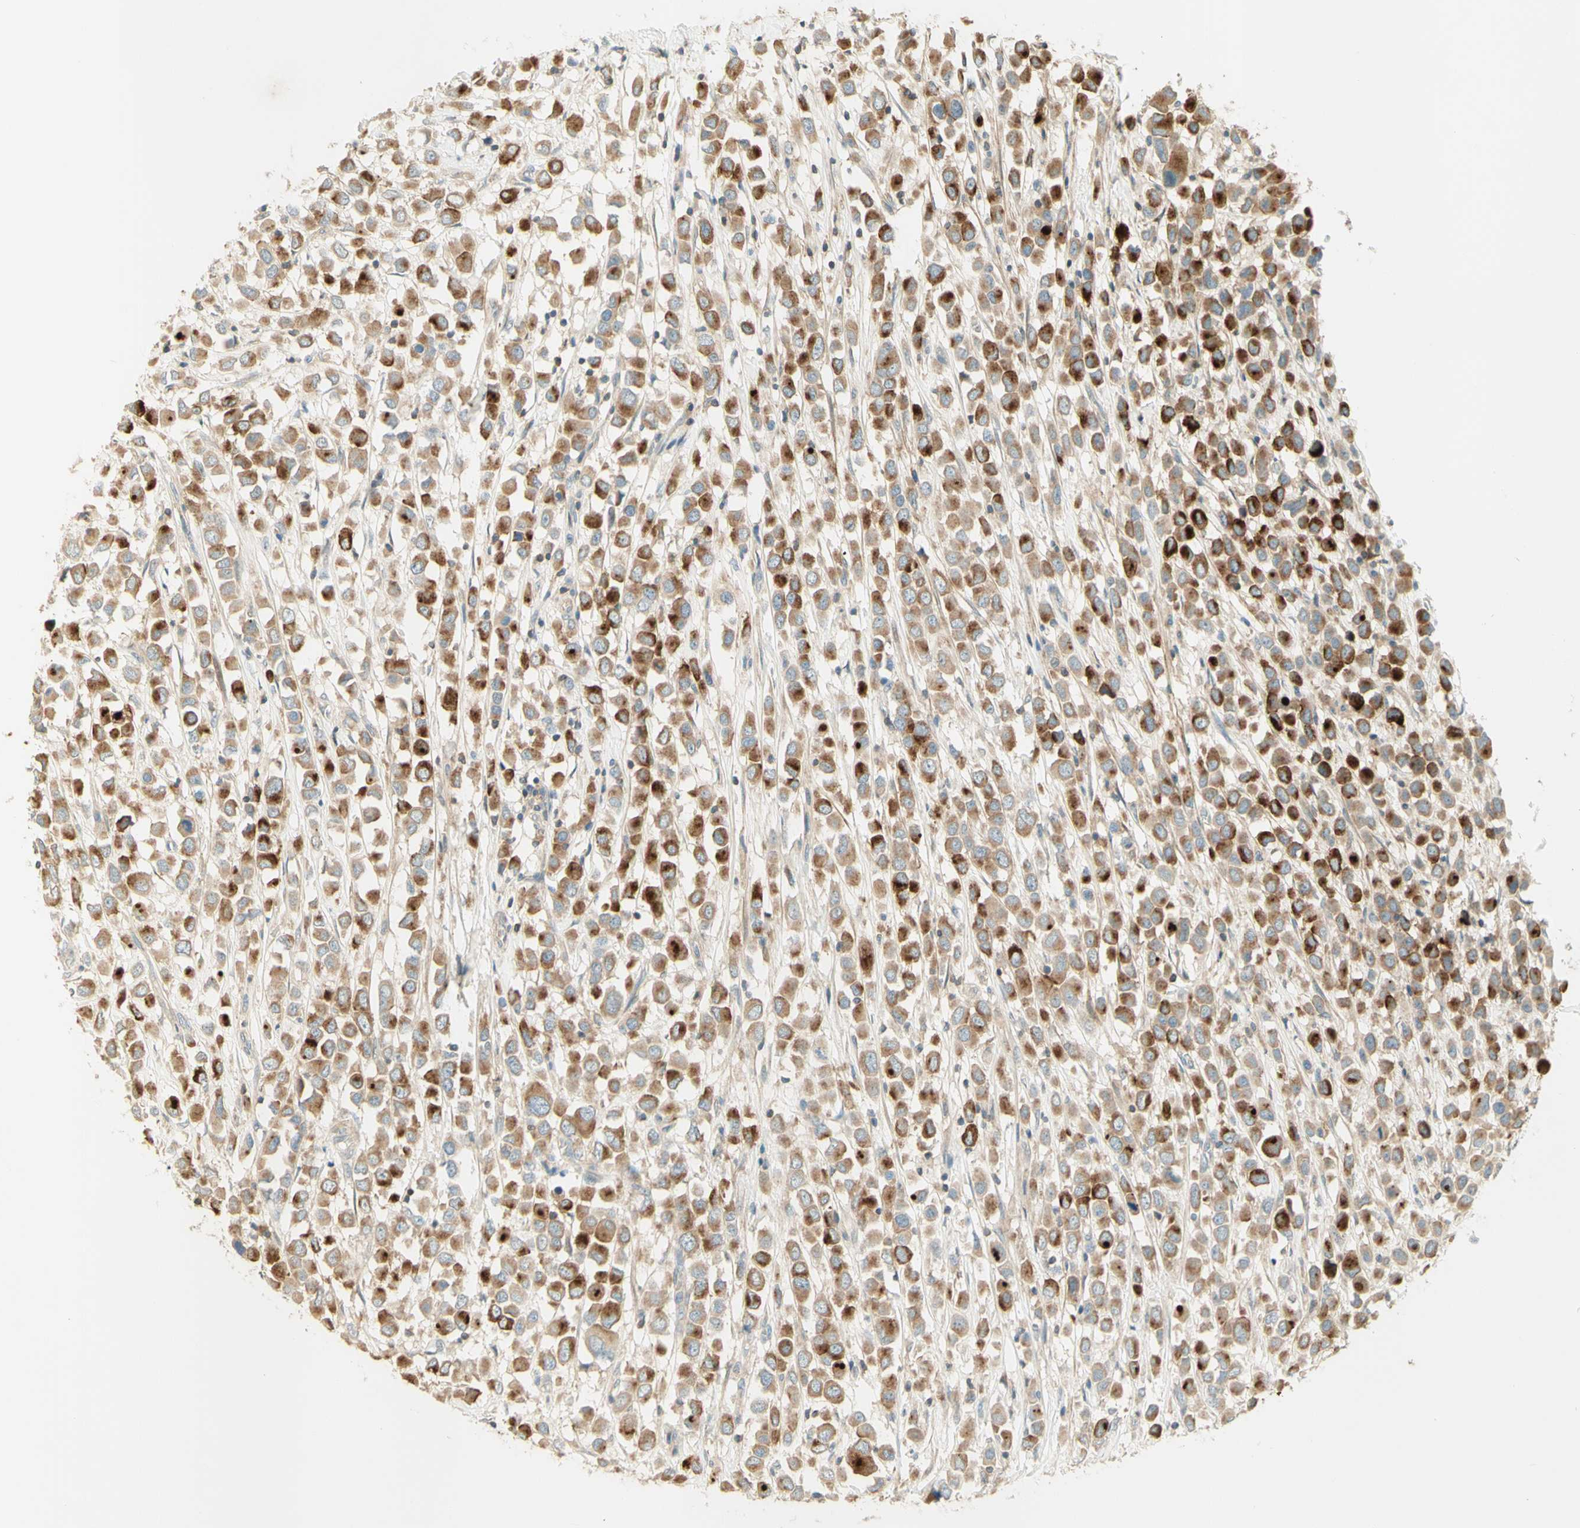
{"staining": {"intensity": "strong", "quantity": ">75%", "location": "cytoplasmic/membranous"}, "tissue": "breast cancer", "cell_type": "Tumor cells", "image_type": "cancer", "snomed": [{"axis": "morphology", "description": "Duct carcinoma"}, {"axis": "topography", "description": "Breast"}], "caption": "Immunohistochemical staining of human breast cancer (intraductal carcinoma) demonstrates high levels of strong cytoplasmic/membranous expression in approximately >75% of tumor cells. Nuclei are stained in blue.", "gene": "PROM1", "patient": {"sex": "female", "age": 61}}